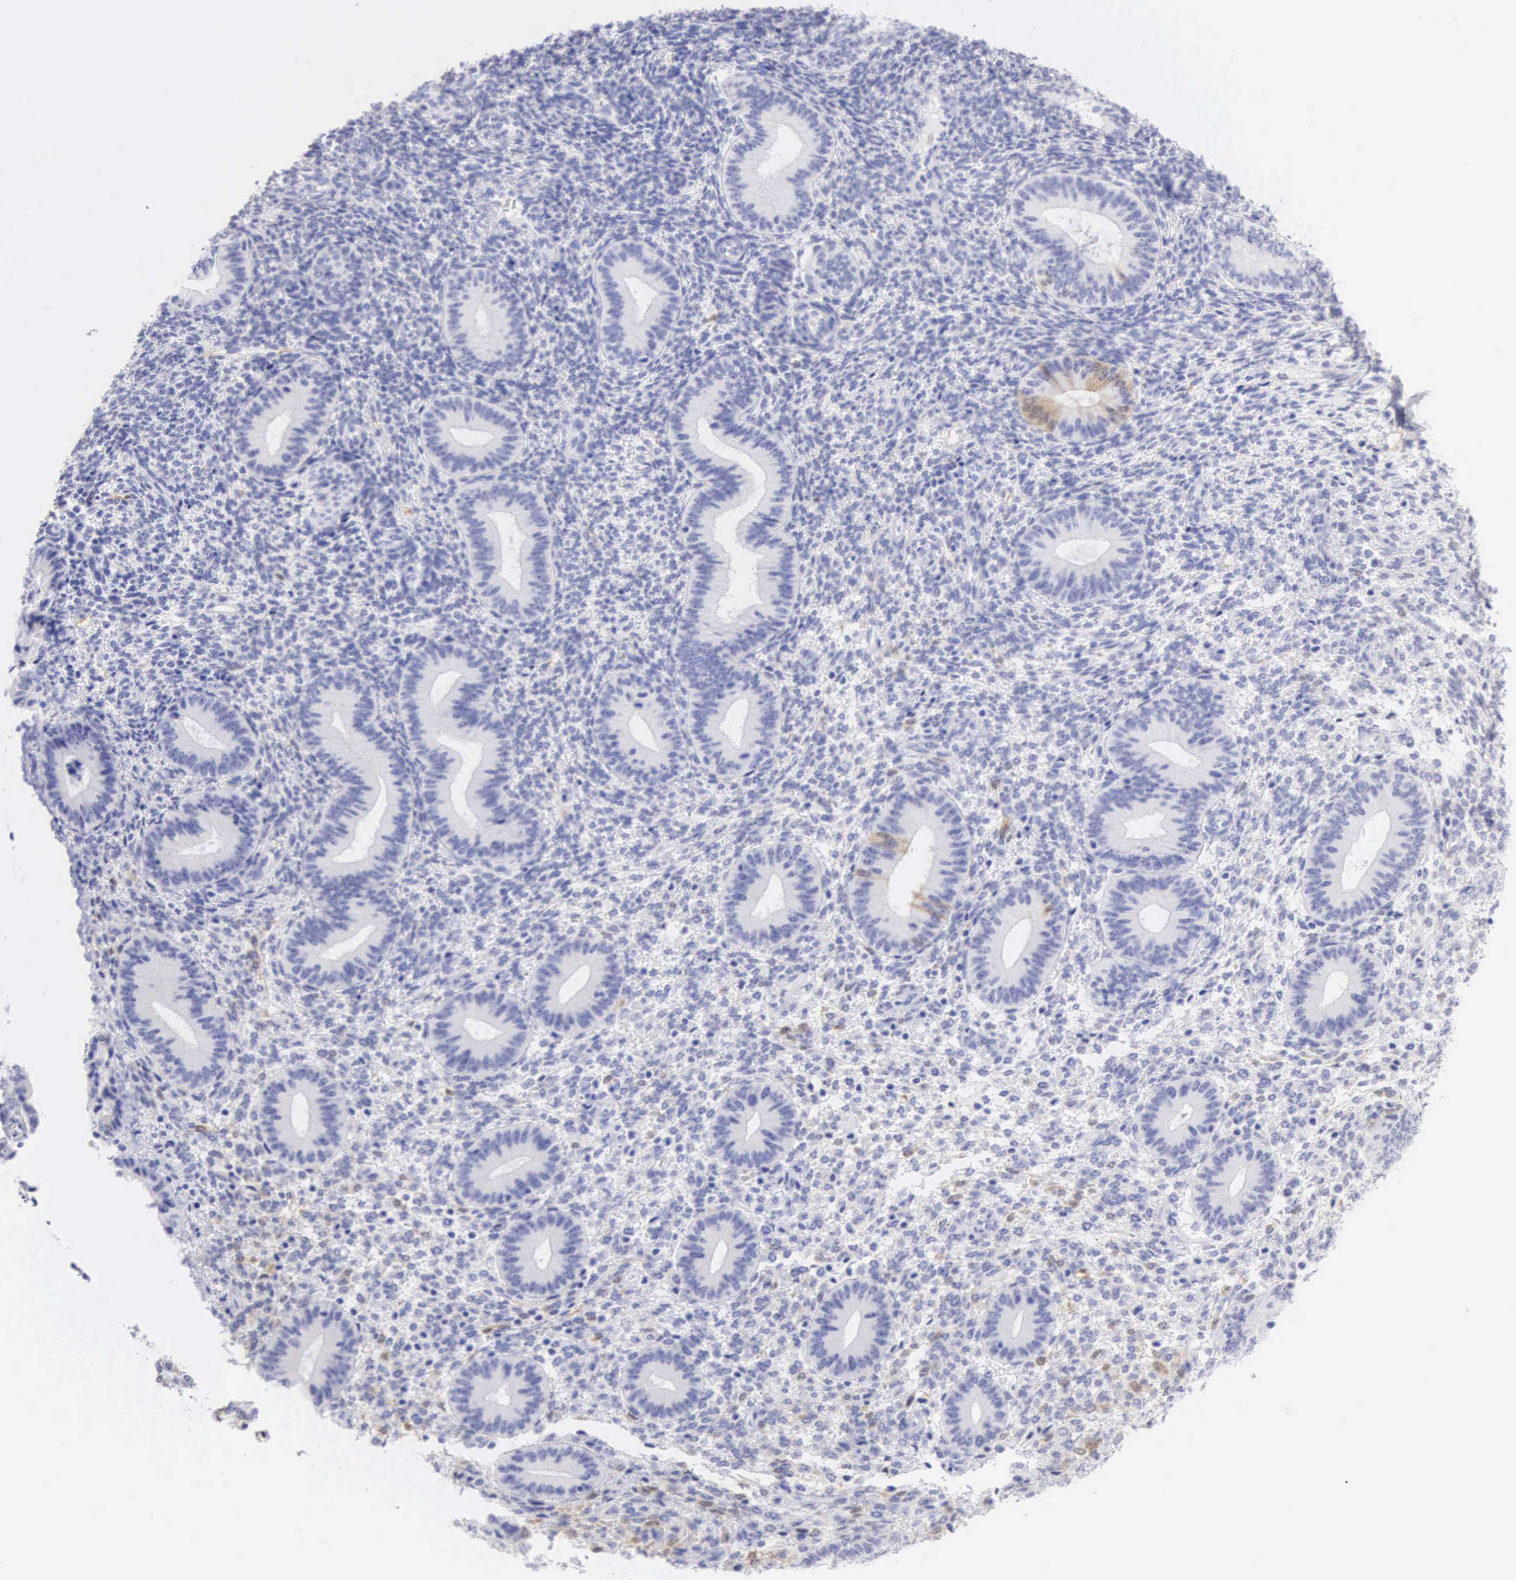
{"staining": {"intensity": "moderate", "quantity": "<25%", "location": "cytoplasmic/membranous"}, "tissue": "endometrium", "cell_type": "Cells in endometrial stroma", "image_type": "normal", "snomed": [{"axis": "morphology", "description": "Normal tissue, NOS"}, {"axis": "topography", "description": "Endometrium"}], "caption": "A histopathology image of human endometrium stained for a protein reveals moderate cytoplasmic/membranous brown staining in cells in endometrial stroma. (IHC, brightfield microscopy, high magnification).", "gene": "CDKN2A", "patient": {"sex": "female", "age": 35}}